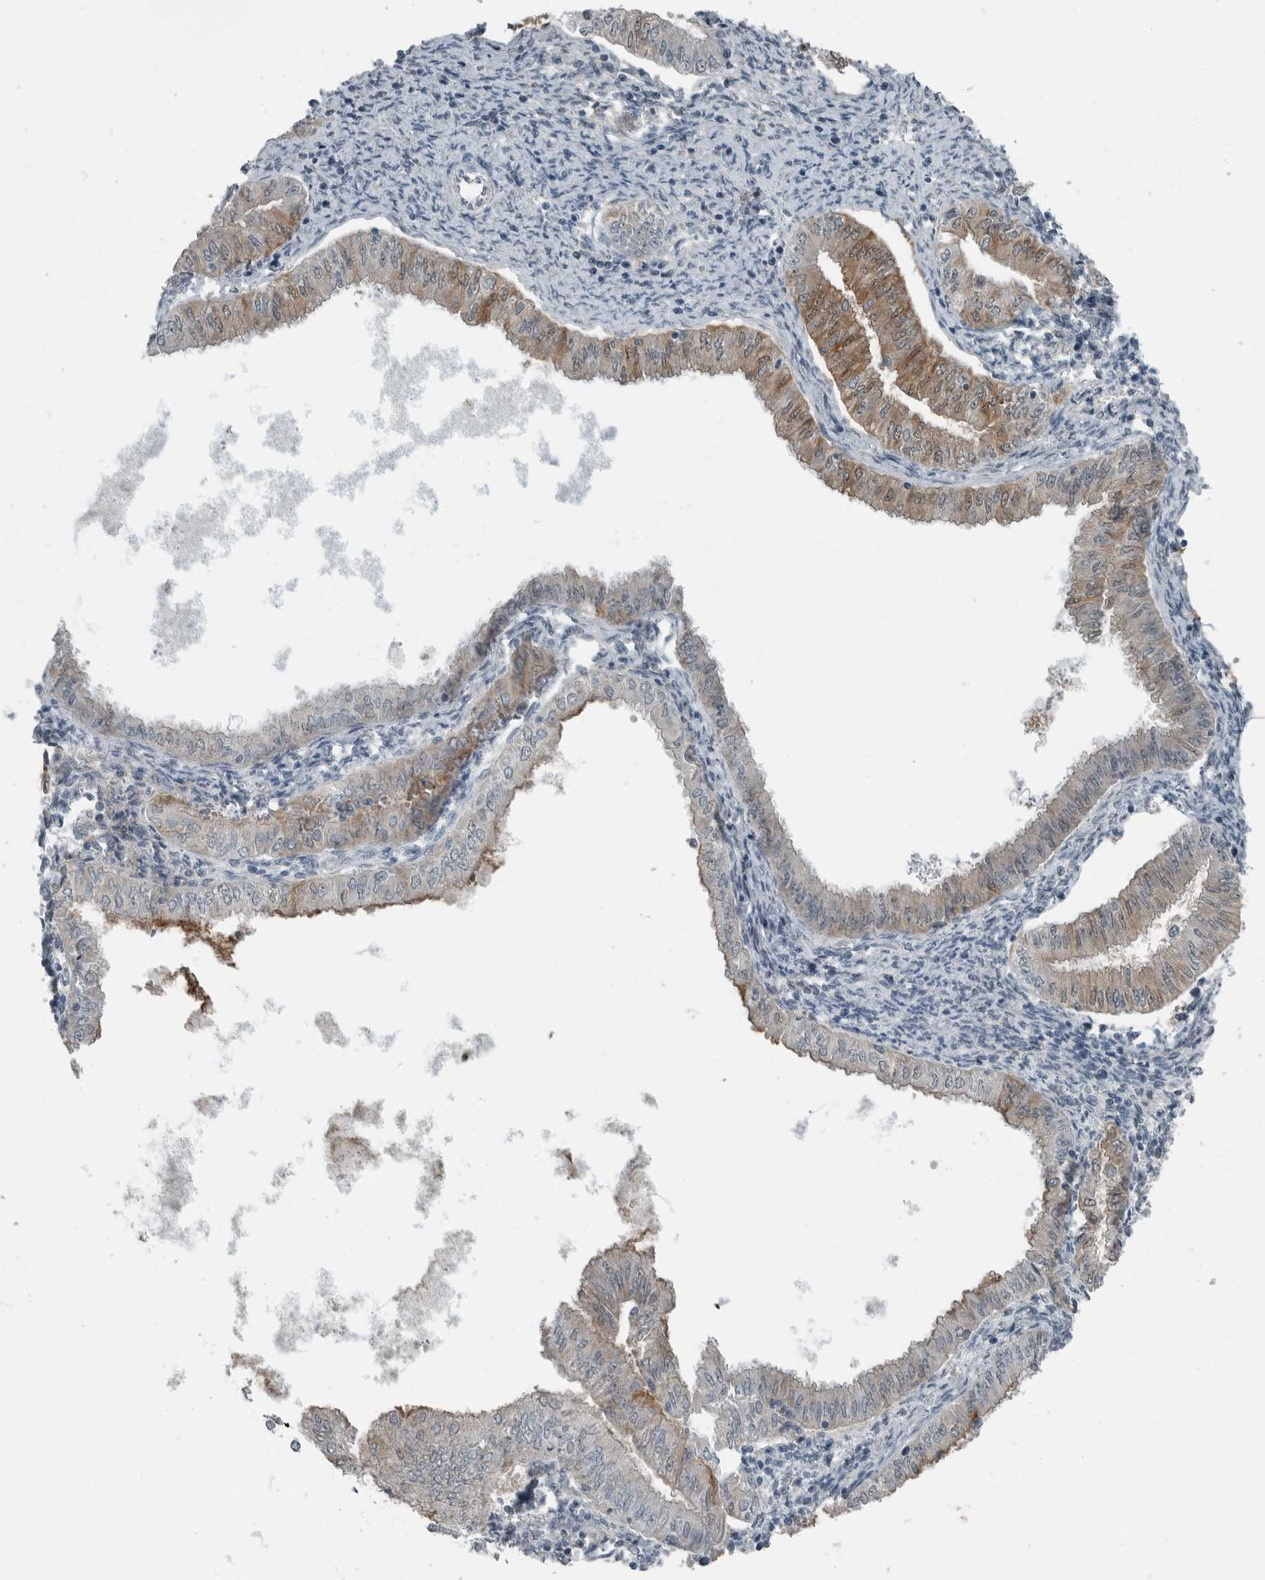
{"staining": {"intensity": "moderate", "quantity": "25%-75%", "location": "cytoplasmic/membranous,nuclear"}, "tissue": "endometrial cancer", "cell_type": "Tumor cells", "image_type": "cancer", "snomed": [{"axis": "morphology", "description": "Normal tissue, NOS"}, {"axis": "morphology", "description": "Adenocarcinoma, NOS"}, {"axis": "topography", "description": "Endometrium"}], "caption": "A brown stain labels moderate cytoplasmic/membranous and nuclear expression of a protein in human endometrial cancer tumor cells. The protein of interest is shown in brown color, while the nuclei are stained blue.", "gene": "KYAT1", "patient": {"sex": "female", "age": 53}}